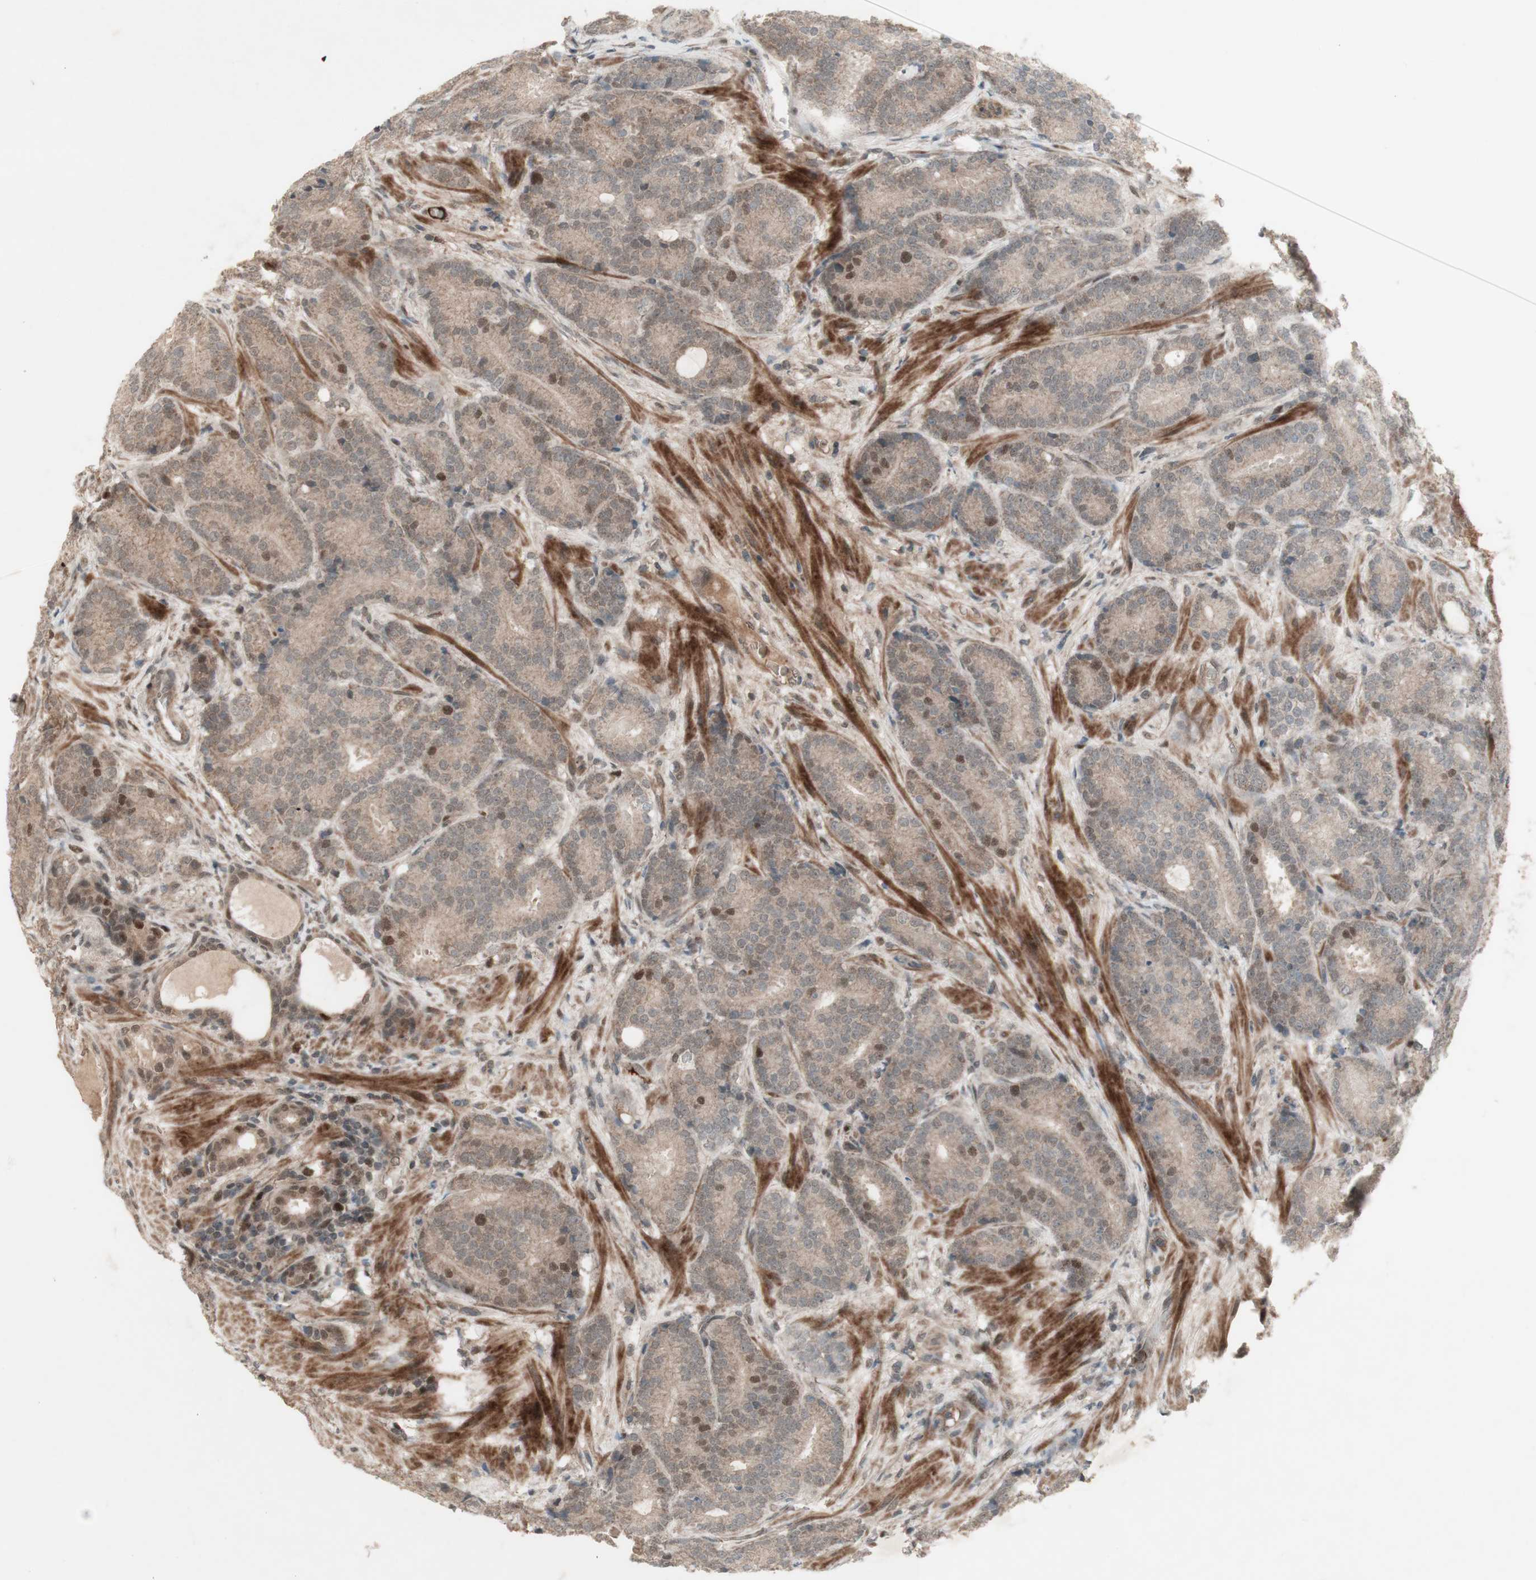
{"staining": {"intensity": "weak", "quantity": ">75%", "location": "cytoplasmic/membranous,nuclear"}, "tissue": "prostate cancer", "cell_type": "Tumor cells", "image_type": "cancer", "snomed": [{"axis": "morphology", "description": "Adenocarcinoma, High grade"}, {"axis": "topography", "description": "Prostate"}], "caption": "An IHC photomicrograph of tumor tissue is shown. Protein staining in brown labels weak cytoplasmic/membranous and nuclear positivity in prostate adenocarcinoma (high-grade) within tumor cells. (DAB IHC, brown staining for protein, blue staining for nuclei).", "gene": "MSH6", "patient": {"sex": "male", "age": 61}}